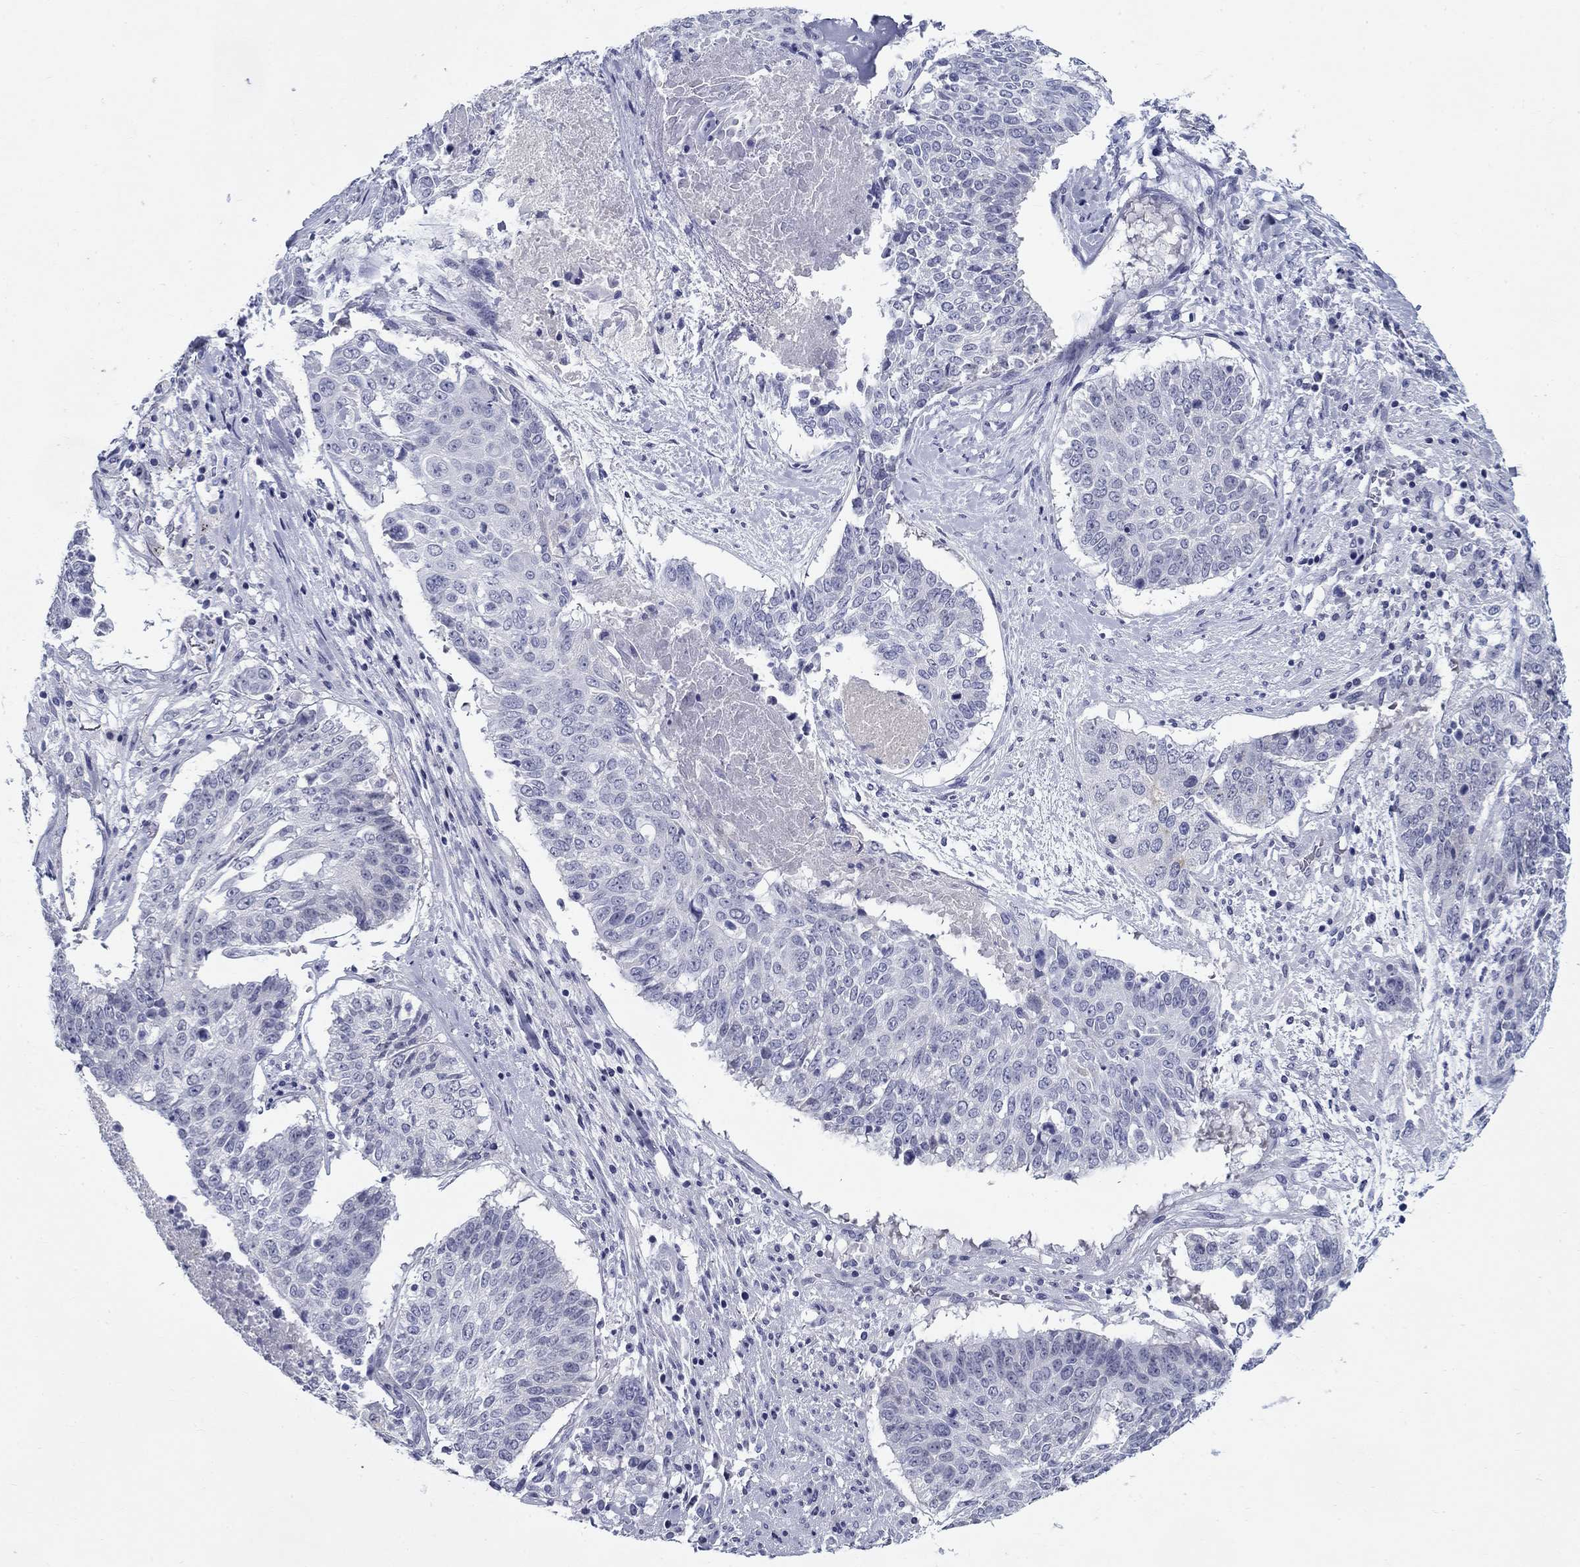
{"staining": {"intensity": "moderate", "quantity": "<25%", "location": "cytoplasmic/membranous"}, "tissue": "lung cancer", "cell_type": "Tumor cells", "image_type": "cancer", "snomed": [{"axis": "morphology", "description": "Squamous cell carcinoma, NOS"}, {"axis": "topography", "description": "Lung"}], "caption": "A low amount of moderate cytoplasmic/membranous expression is present in about <25% of tumor cells in lung cancer tissue.", "gene": "C4orf19", "patient": {"sex": "male", "age": 64}}